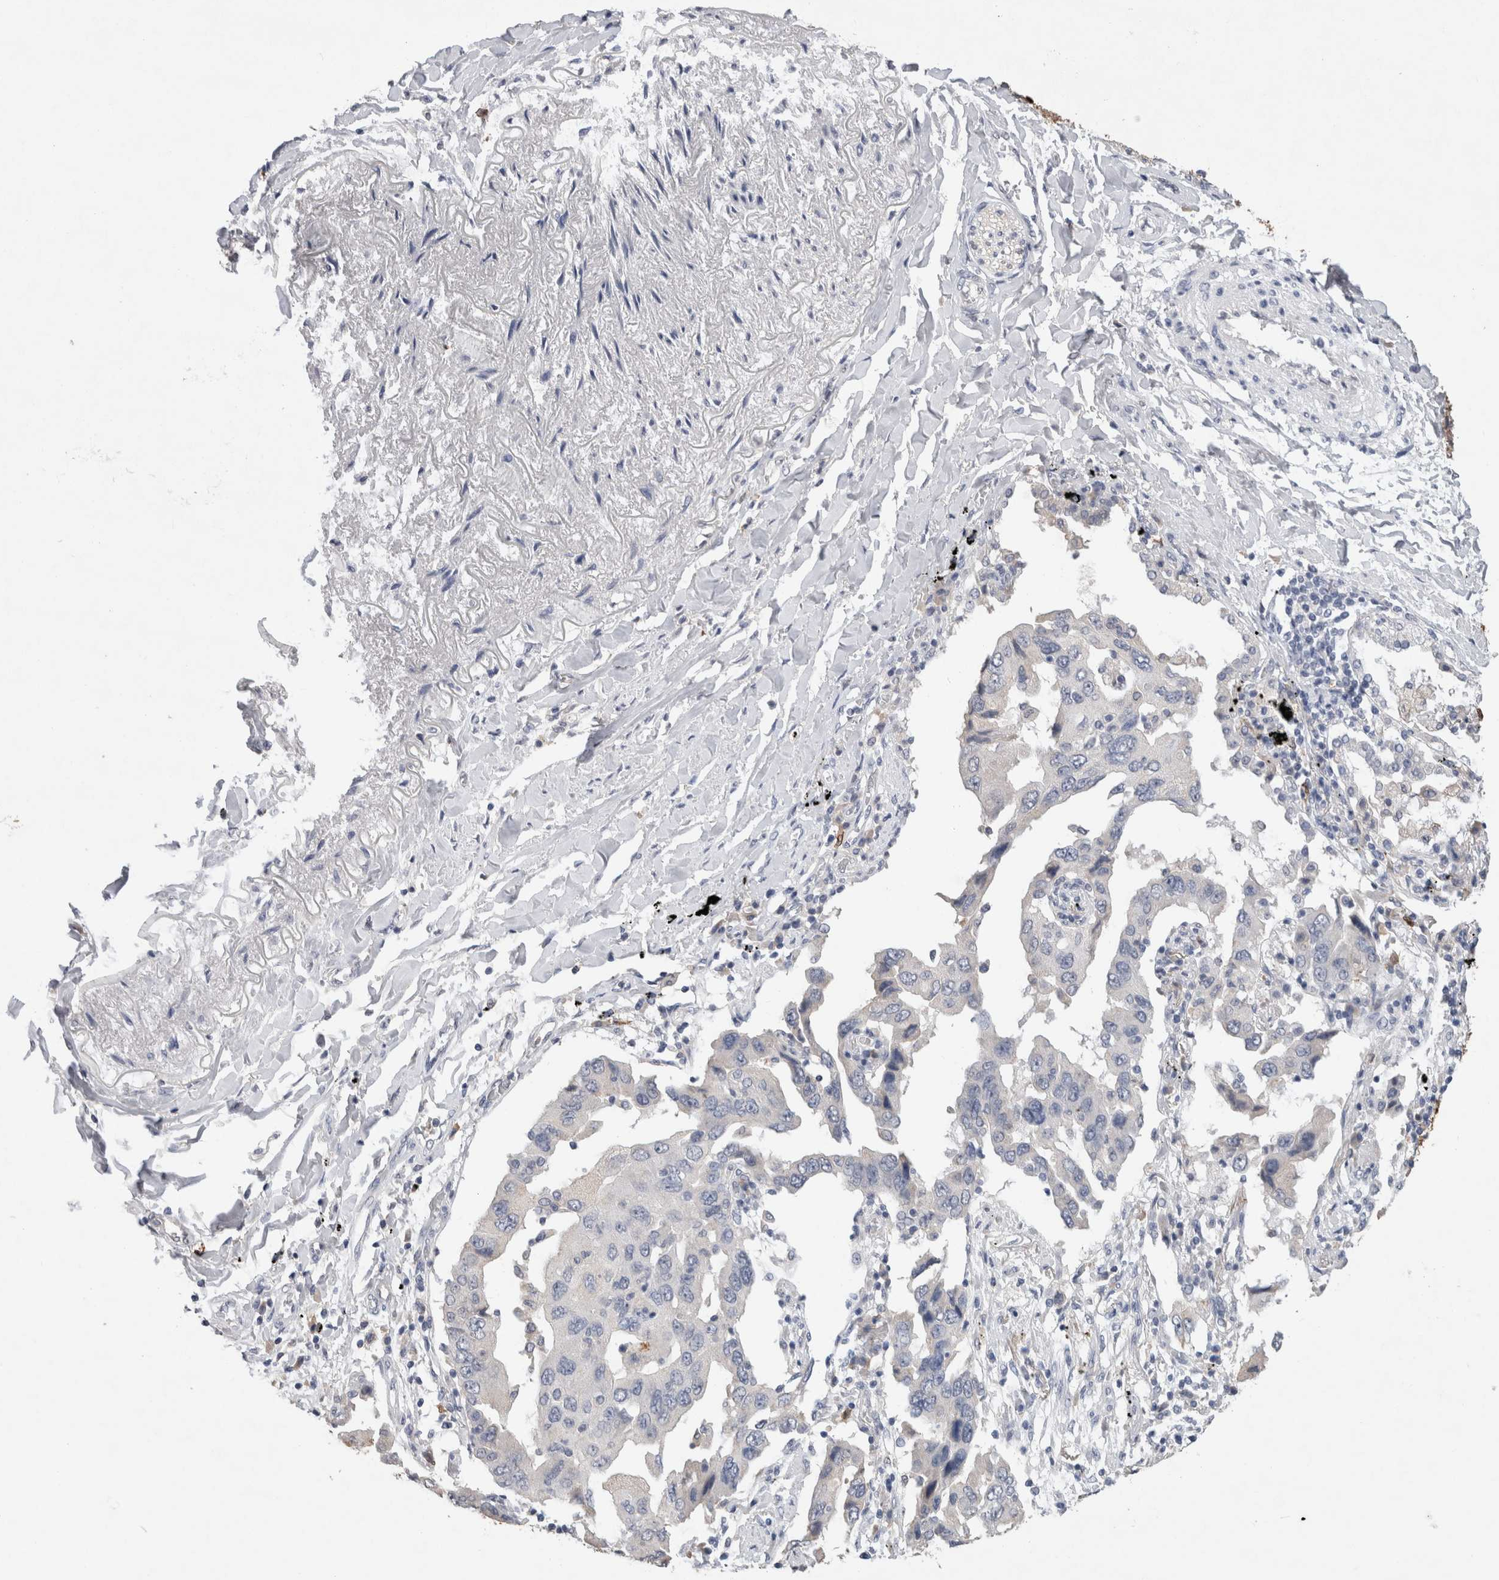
{"staining": {"intensity": "negative", "quantity": "none", "location": "none"}, "tissue": "lung cancer", "cell_type": "Tumor cells", "image_type": "cancer", "snomed": [{"axis": "morphology", "description": "Adenocarcinoma, NOS"}, {"axis": "topography", "description": "Lung"}], "caption": "DAB immunohistochemical staining of adenocarcinoma (lung) exhibits no significant expression in tumor cells.", "gene": "FABP7", "patient": {"sex": "female", "age": 65}}